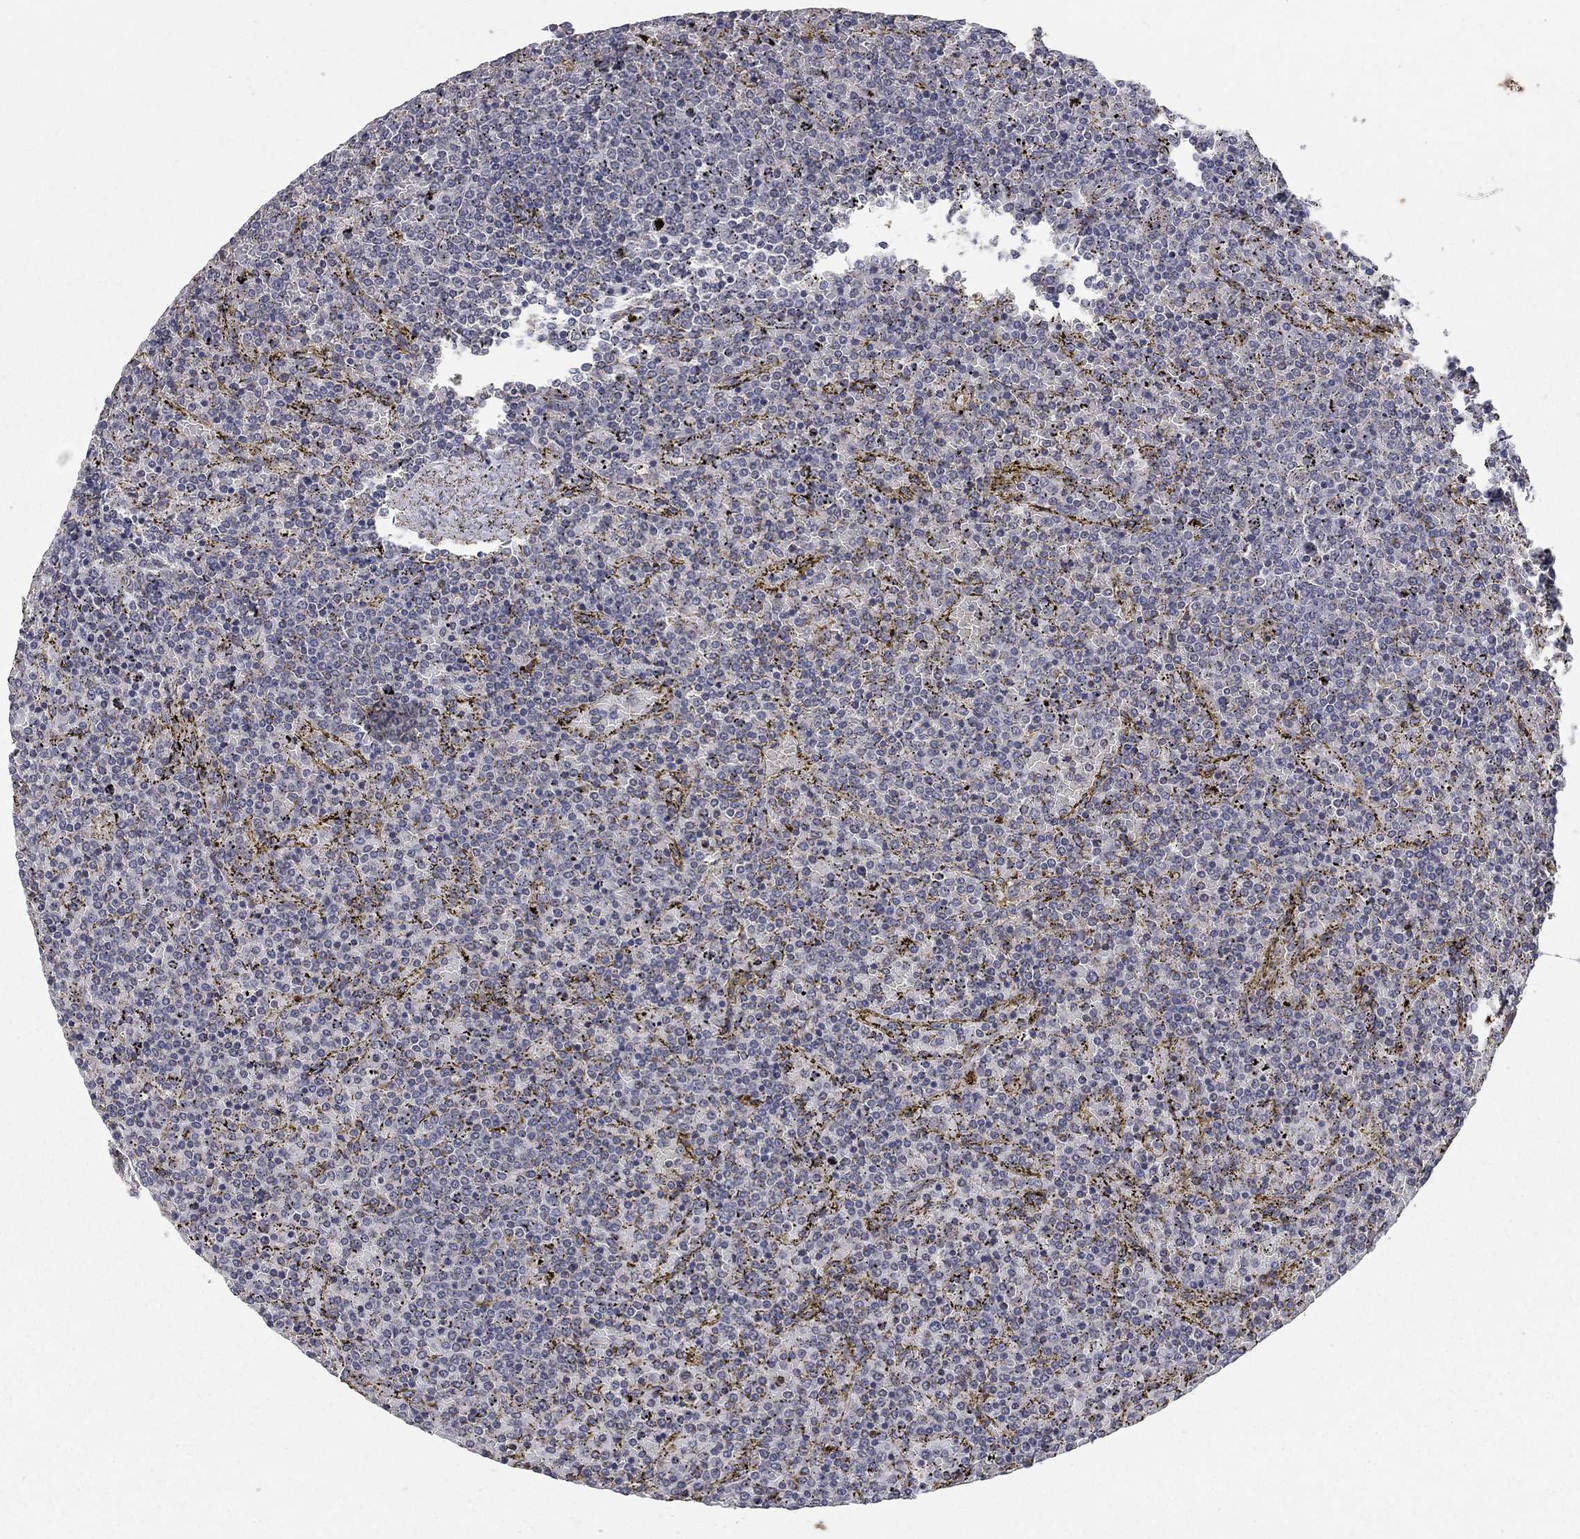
{"staining": {"intensity": "negative", "quantity": "none", "location": "none"}, "tissue": "lymphoma", "cell_type": "Tumor cells", "image_type": "cancer", "snomed": [{"axis": "morphology", "description": "Malignant lymphoma, non-Hodgkin's type, Low grade"}, {"axis": "topography", "description": "Spleen"}], "caption": "Immunohistochemistry of lymphoma shows no expression in tumor cells.", "gene": "WASF3", "patient": {"sex": "female", "age": 77}}